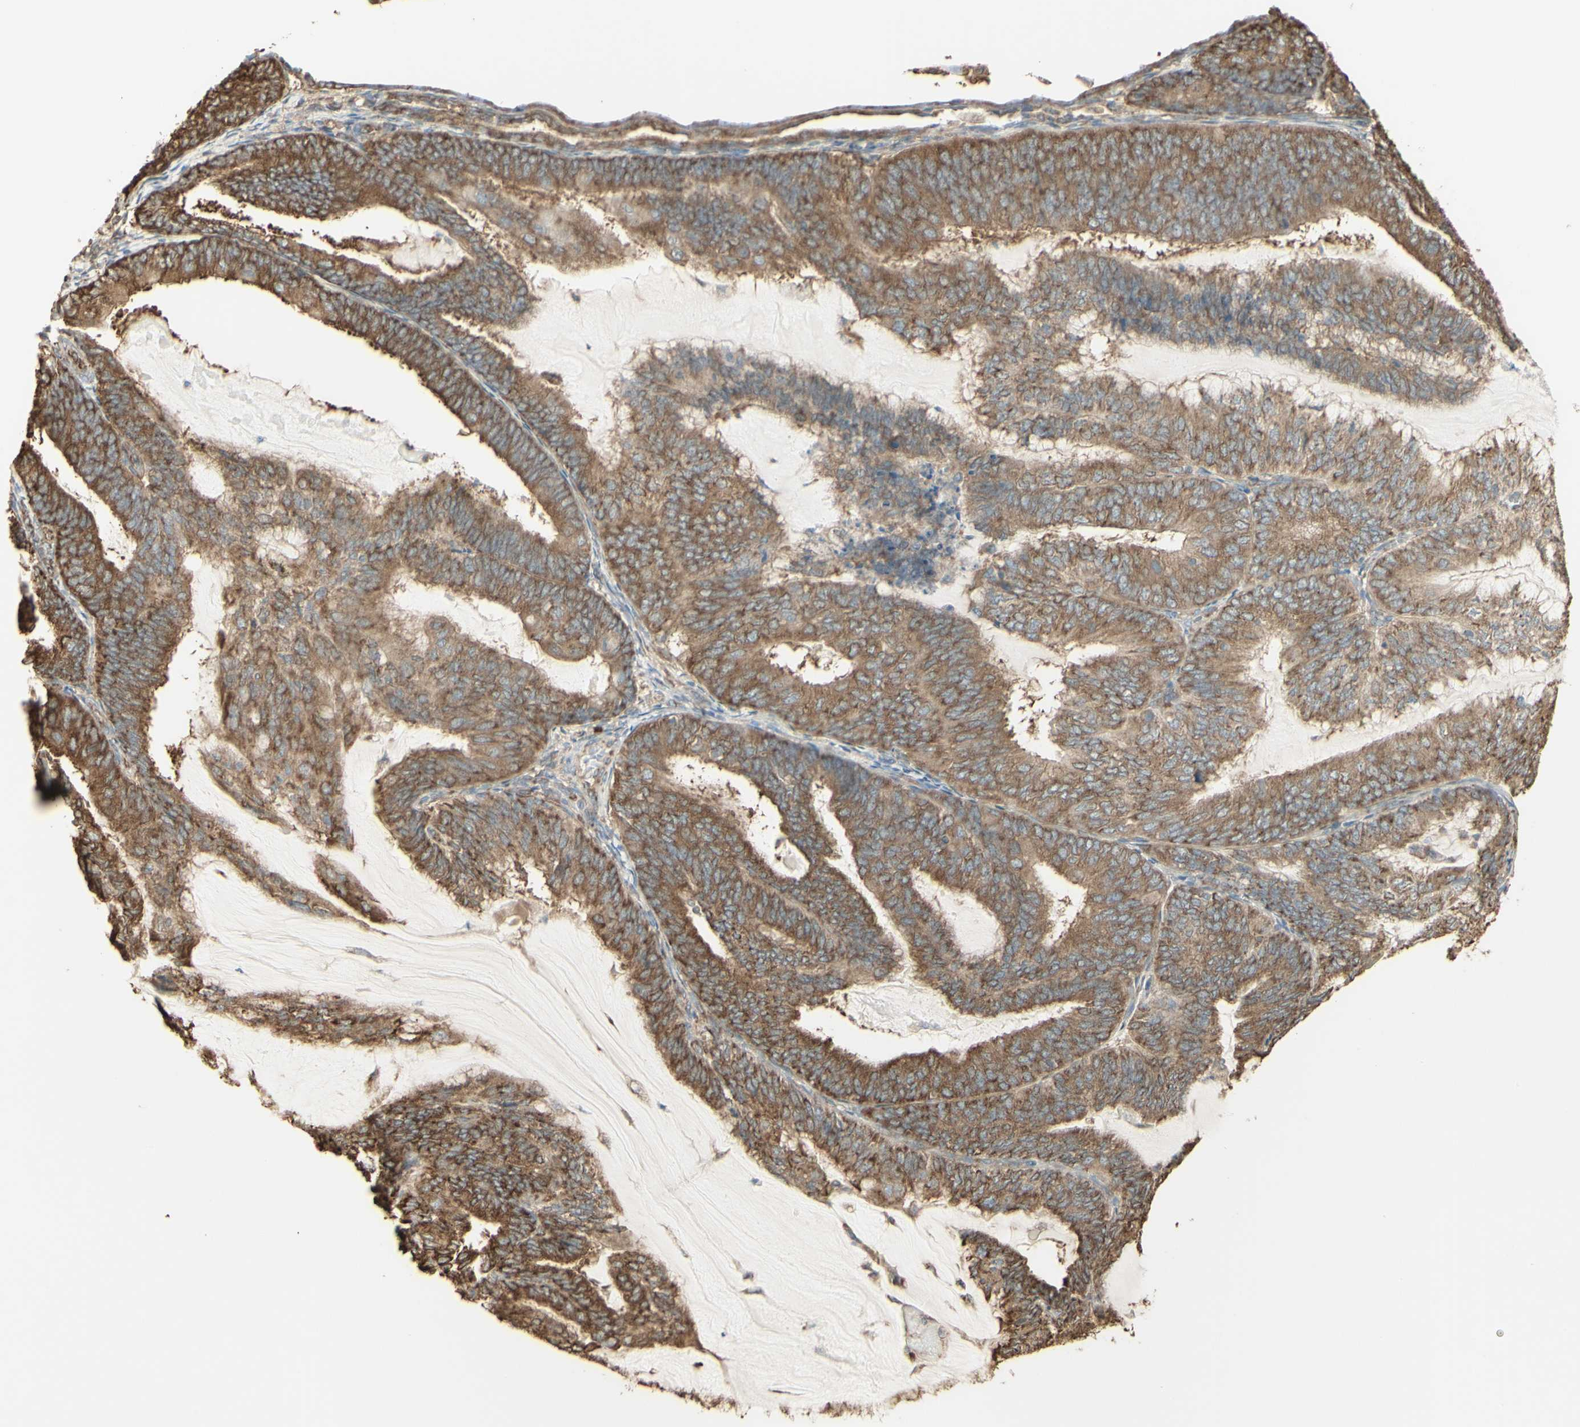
{"staining": {"intensity": "moderate", "quantity": ">75%", "location": "cytoplasmic/membranous"}, "tissue": "endometrial cancer", "cell_type": "Tumor cells", "image_type": "cancer", "snomed": [{"axis": "morphology", "description": "Adenocarcinoma, NOS"}, {"axis": "topography", "description": "Endometrium"}], "caption": "DAB (3,3'-diaminobenzidine) immunohistochemical staining of human endometrial adenocarcinoma reveals moderate cytoplasmic/membranous protein expression in about >75% of tumor cells. (DAB (3,3'-diaminobenzidine) IHC, brown staining for protein, blue staining for nuclei).", "gene": "EEF1B2", "patient": {"sex": "female", "age": 81}}